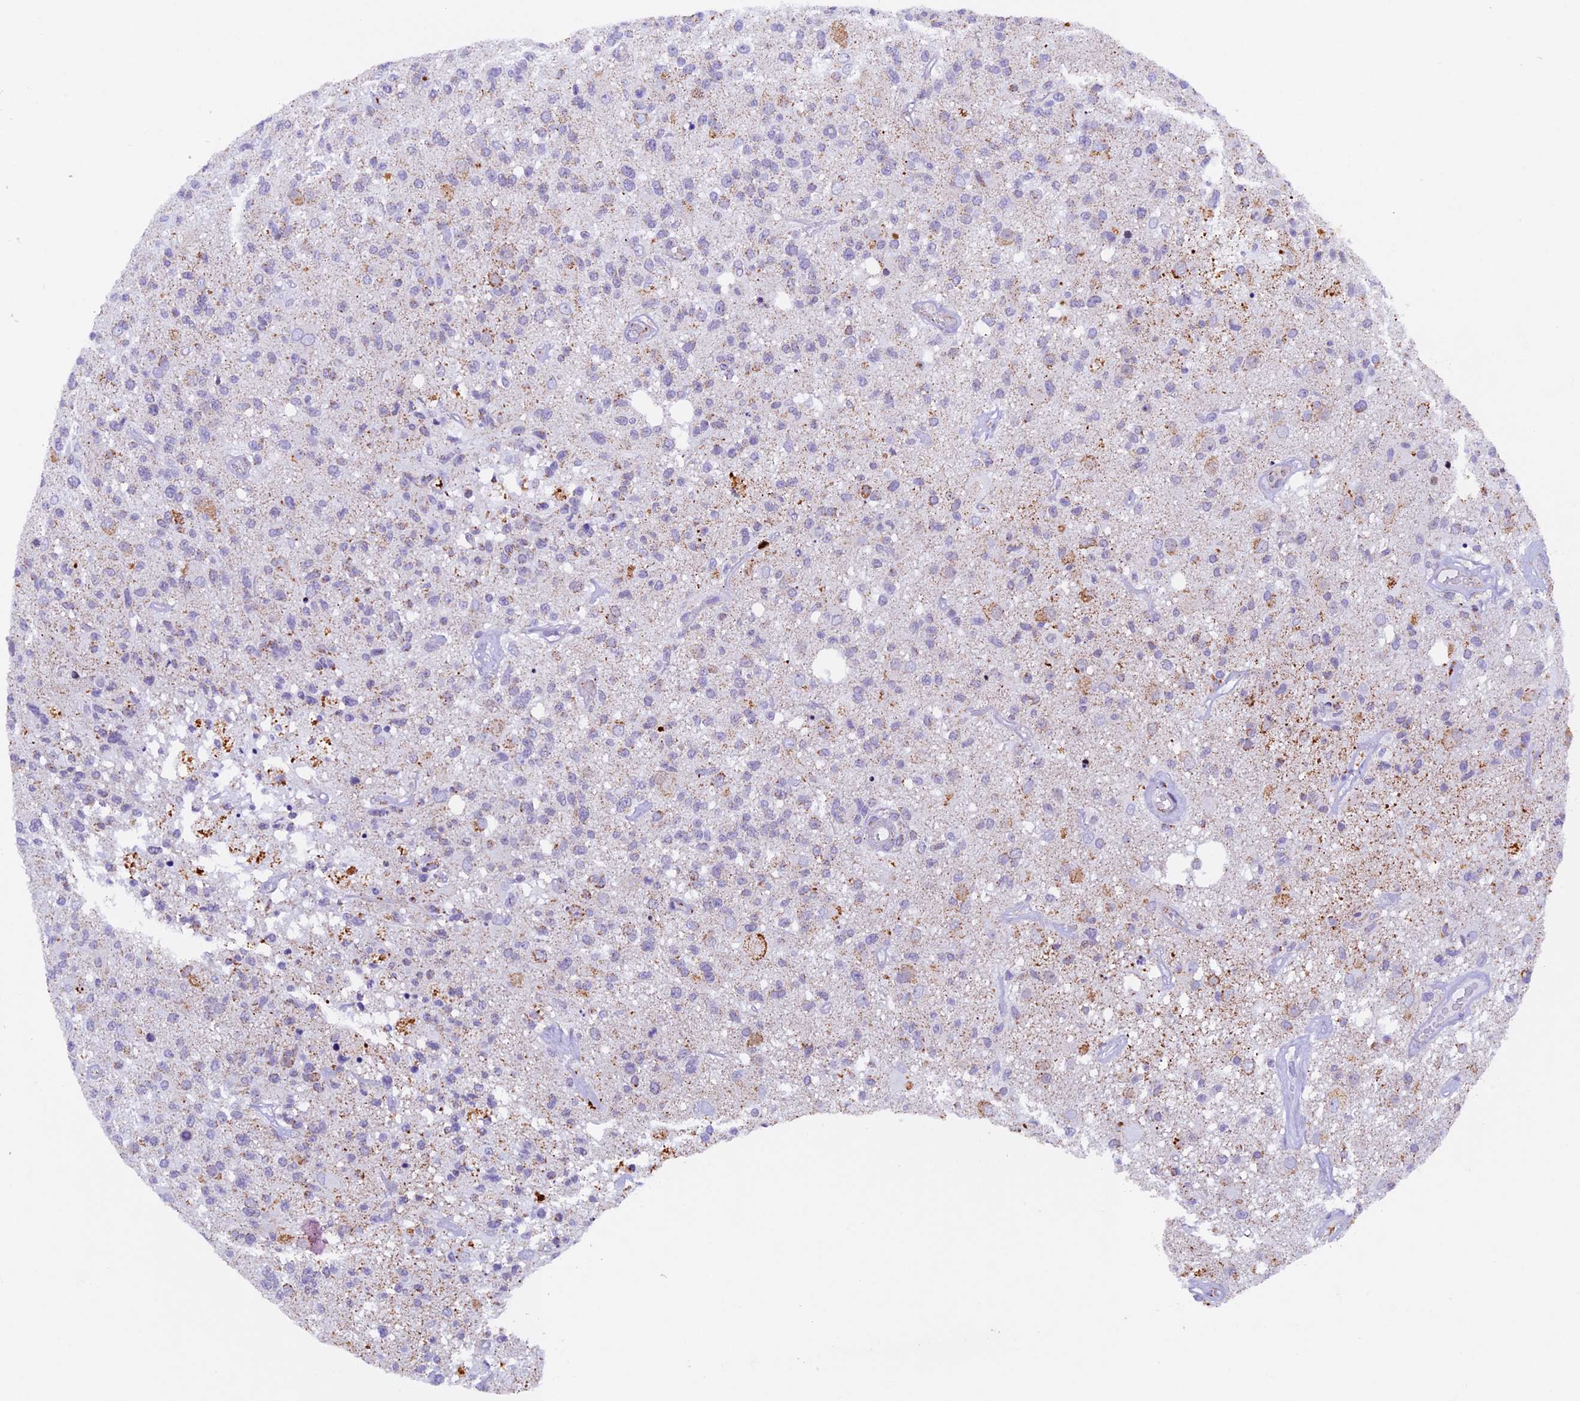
{"staining": {"intensity": "moderate", "quantity": "<25%", "location": "cytoplasmic/membranous"}, "tissue": "glioma", "cell_type": "Tumor cells", "image_type": "cancer", "snomed": [{"axis": "morphology", "description": "Glioma, malignant, High grade"}, {"axis": "morphology", "description": "Glioblastoma, NOS"}, {"axis": "topography", "description": "Brain"}], "caption": "Immunohistochemistry (IHC) micrograph of human high-grade glioma (malignant) stained for a protein (brown), which shows low levels of moderate cytoplasmic/membranous expression in about <25% of tumor cells.", "gene": "TFAM", "patient": {"sex": "male", "age": 60}}